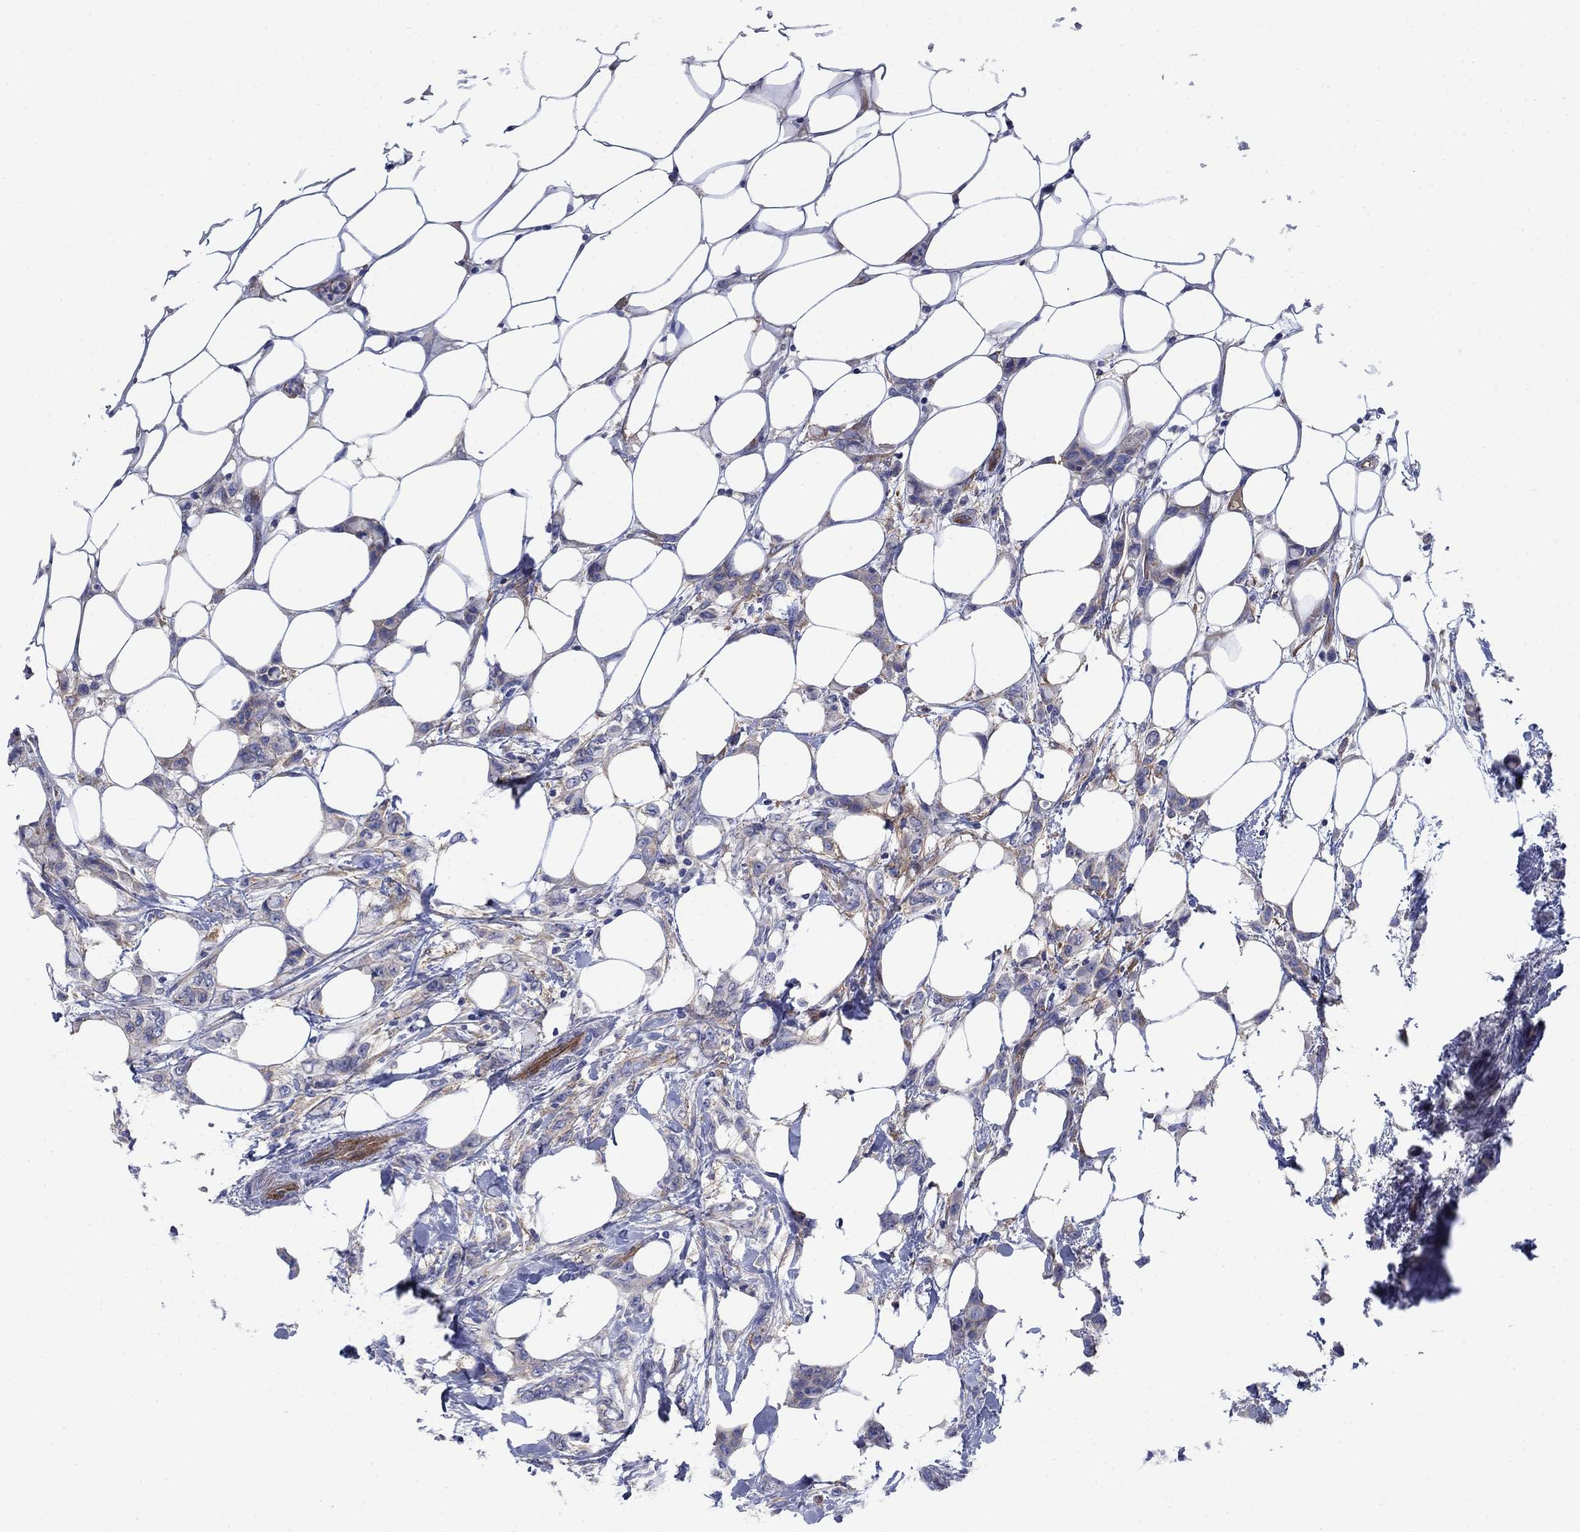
{"staining": {"intensity": "weak", "quantity": "25%-75%", "location": "cytoplasmic/membranous"}, "tissue": "breast cancer", "cell_type": "Tumor cells", "image_type": "cancer", "snomed": [{"axis": "morphology", "description": "Lobular carcinoma"}, {"axis": "topography", "description": "Breast"}], "caption": "Protein analysis of lobular carcinoma (breast) tissue demonstrates weak cytoplasmic/membranous staining in approximately 25%-75% of tumor cells.", "gene": "FLNC", "patient": {"sex": "female", "age": 66}}